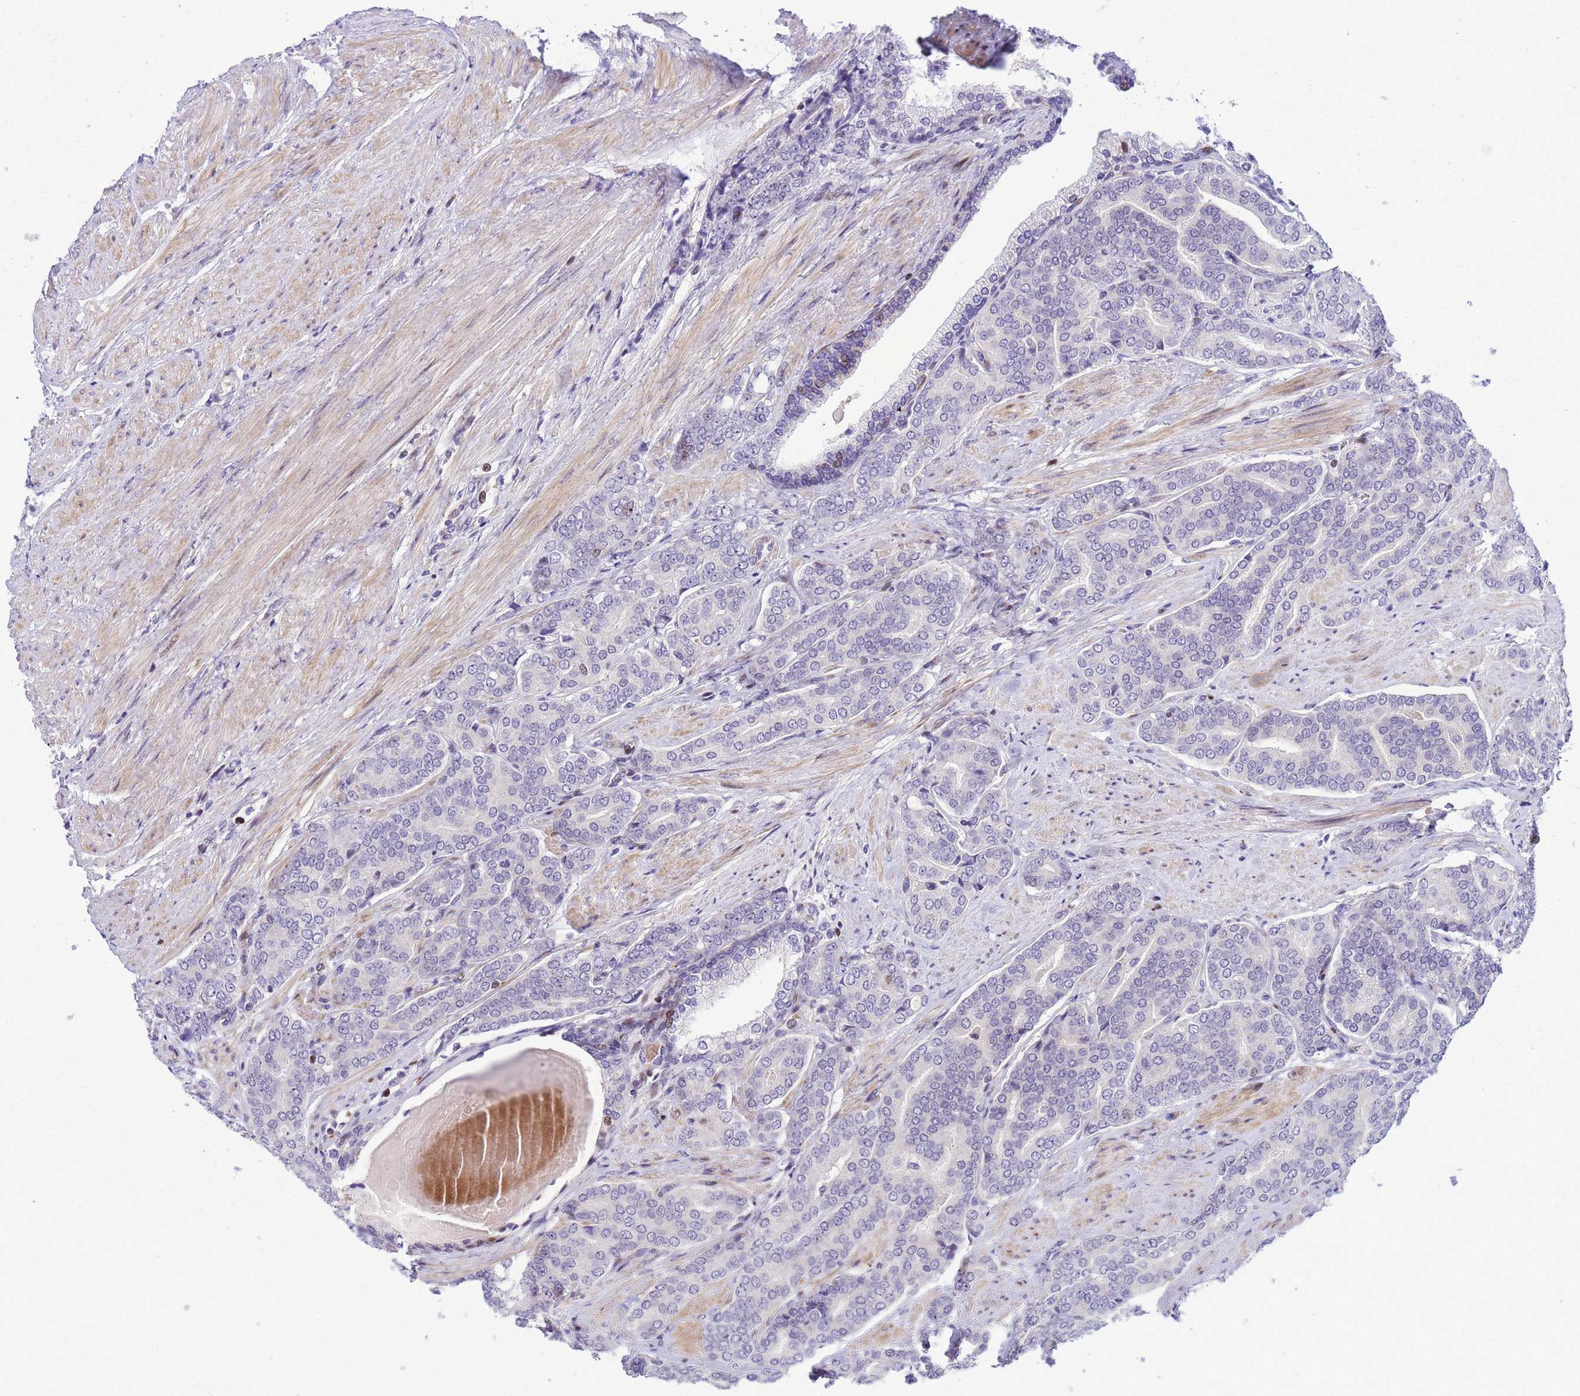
{"staining": {"intensity": "negative", "quantity": "none", "location": "none"}, "tissue": "prostate cancer", "cell_type": "Tumor cells", "image_type": "cancer", "snomed": [{"axis": "morphology", "description": "Adenocarcinoma, High grade"}, {"axis": "topography", "description": "Prostate"}], "caption": "Prostate cancer stained for a protein using immunohistochemistry (IHC) shows no staining tumor cells.", "gene": "ADAMTS7", "patient": {"sex": "male", "age": 67}}